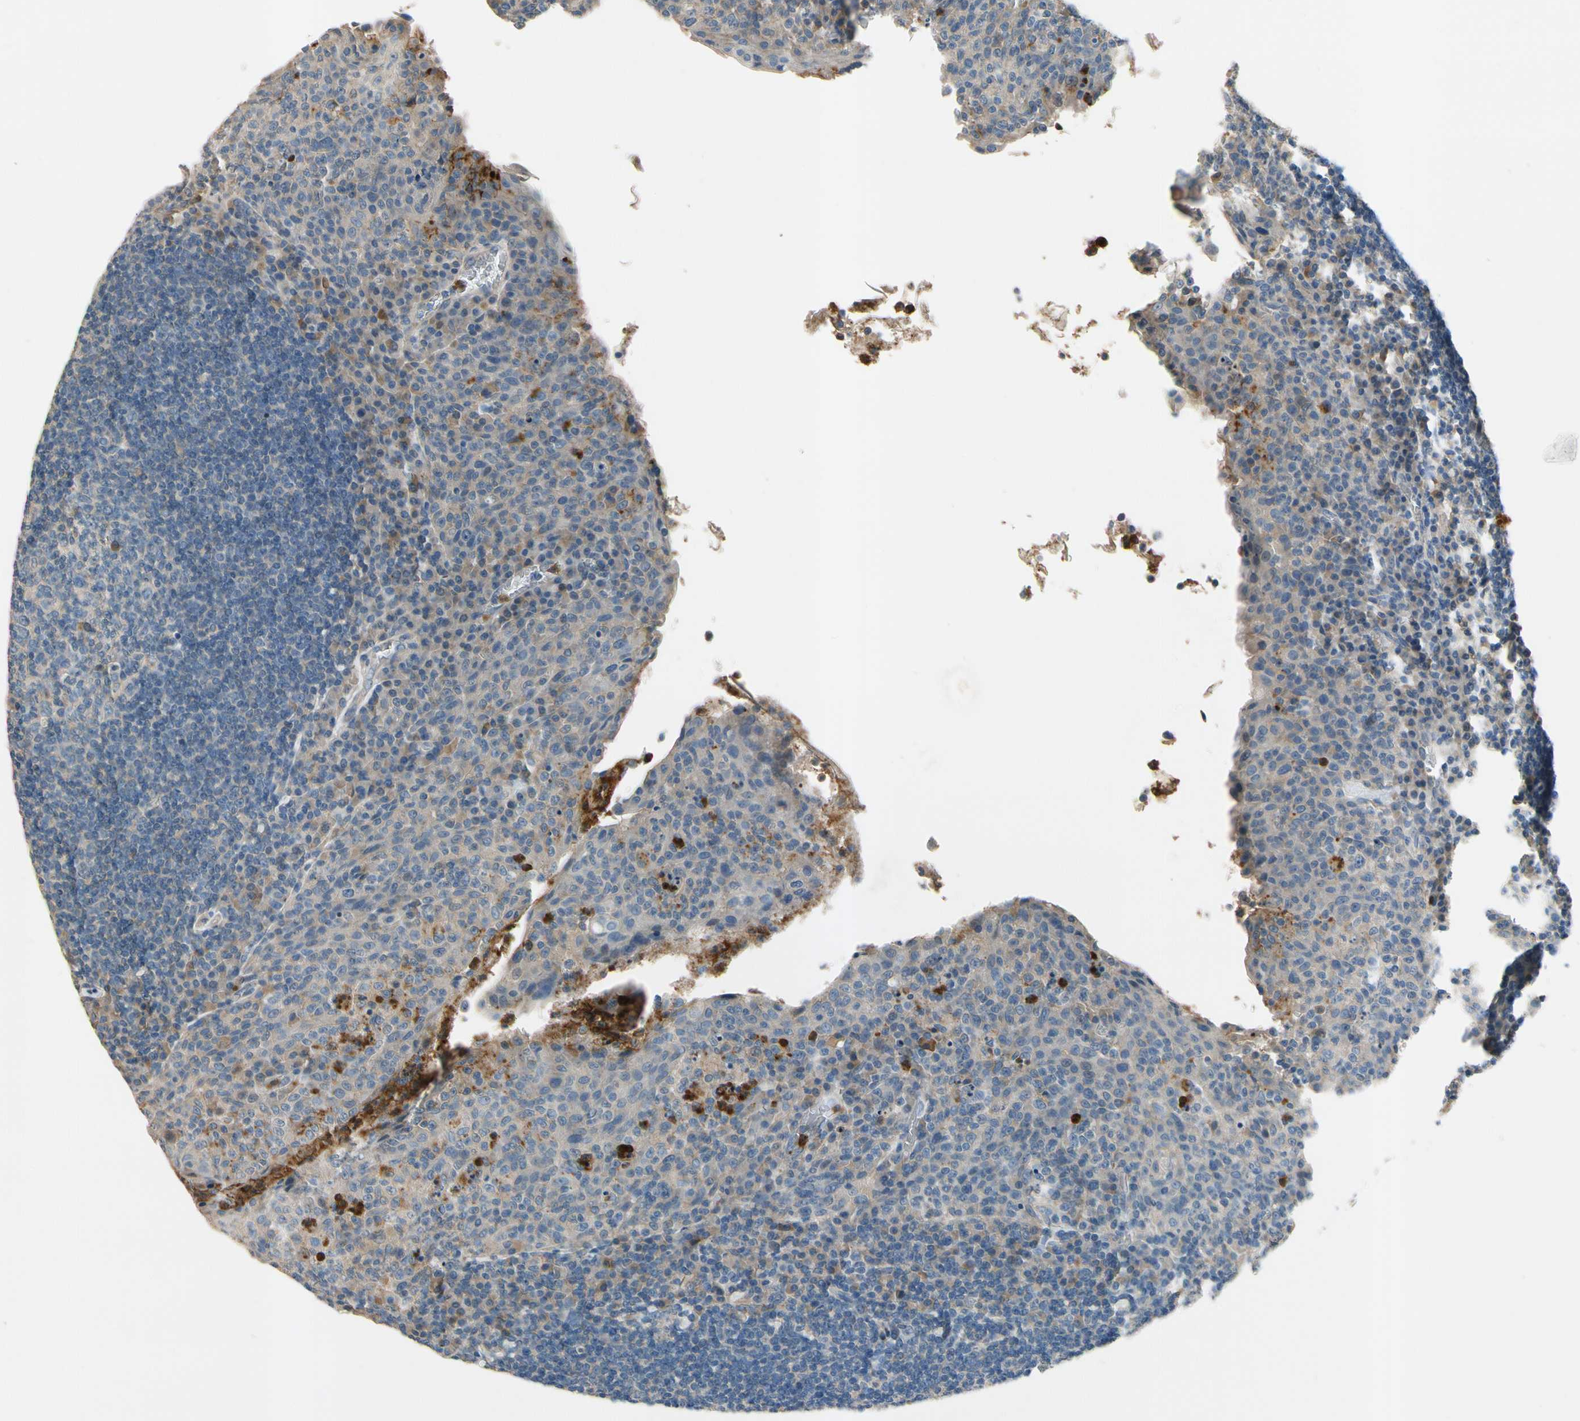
{"staining": {"intensity": "negative", "quantity": "none", "location": "none"}, "tissue": "tonsil", "cell_type": "Germinal center cells", "image_type": "normal", "snomed": [{"axis": "morphology", "description": "Normal tissue, NOS"}, {"axis": "topography", "description": "Tonsil"}], "caption": "Germinal center cells are negative for brown protein staining in unremarkable tonsil. (DAB (3,3'-diaminobenzidine) immunohistochemistry (IHC) with hematoxylin counter stain).", "gene": "SIGLEC5", "patient": {"sex": "male", "age": 17}}